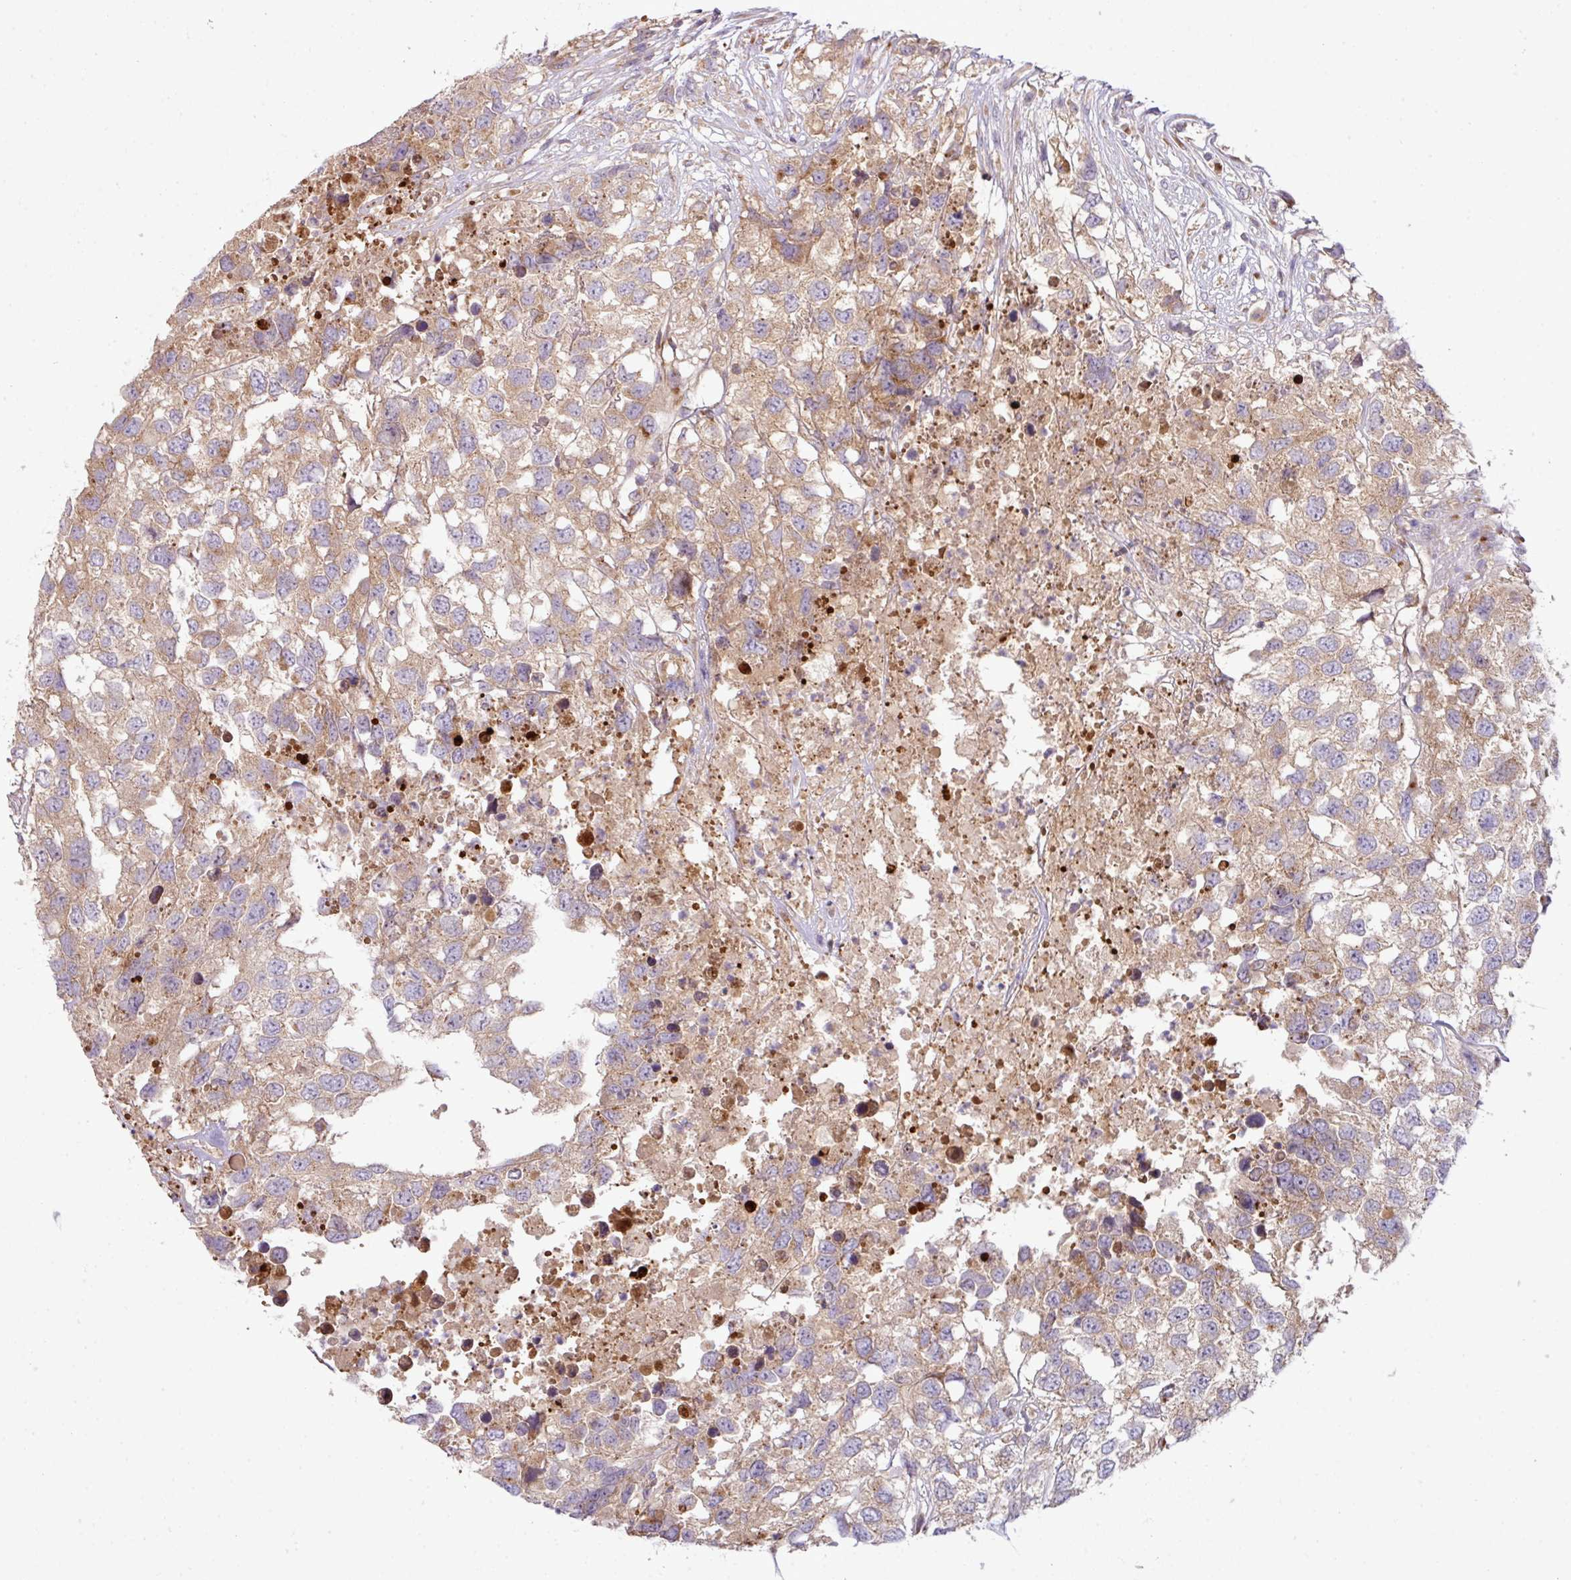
{"staining": {"intensity": "weak", "quantity": ">75%", "location": "cytoplasmic/membranous"}, "tissue": "testis cancer", "cell_type": "Tumor cells", "image_type": "cancer", "snomed": [{"axis": "morphology", "description": "Carcinoma, Embryonal, NOS"}, {"axis": "topography", "description": "Testis"}], "caption": "Protein expression analysis of testis cancer (embryonal carcinoma) reveals weak cytoplasmic/membranous staining in about >75% of tumor cells.", "gene": "VTI1A", "patient": {"sex": "male", "age": 83}}